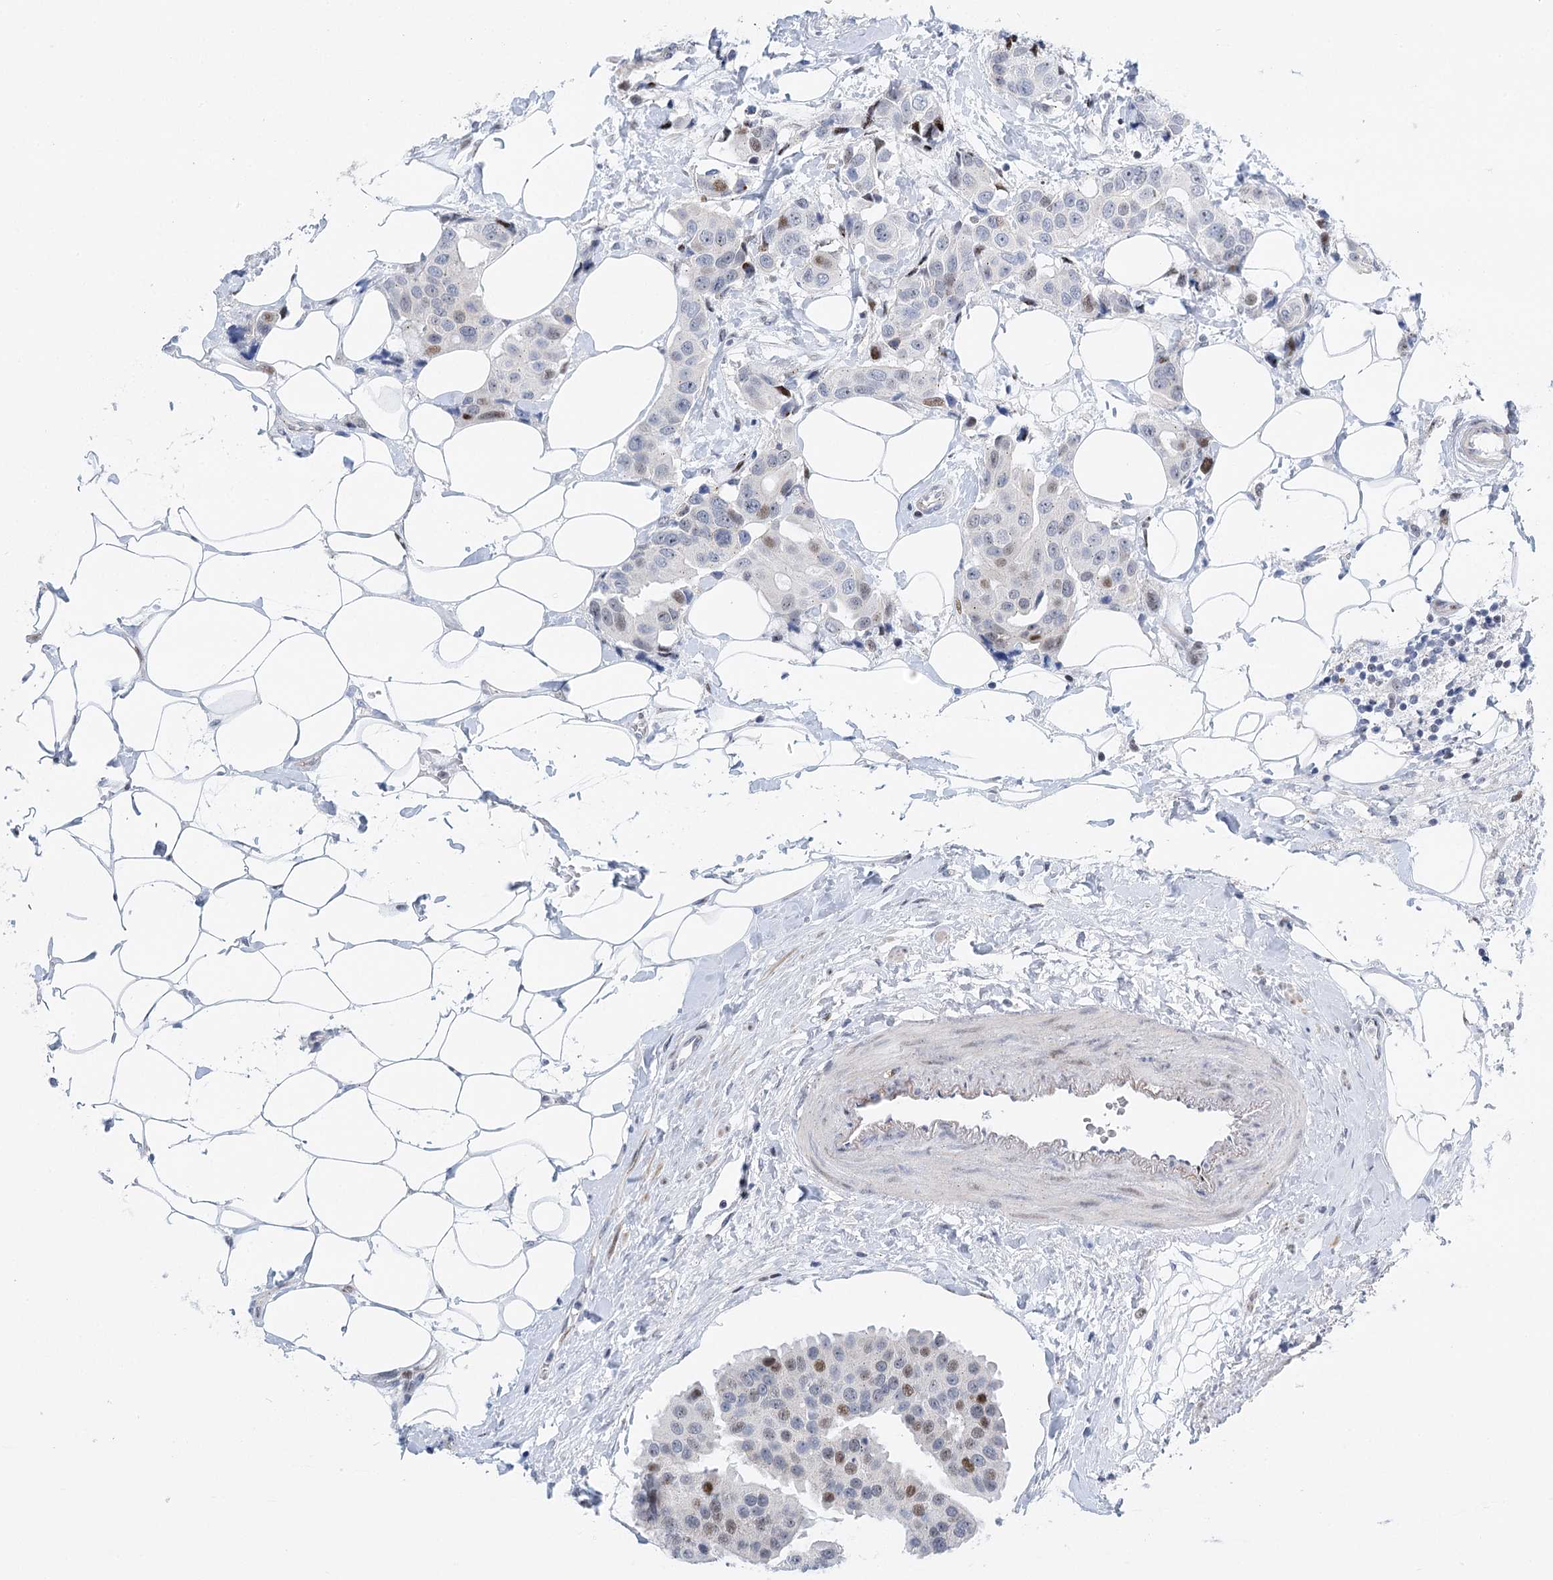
{"staining": {"intensity": "moderate", "quantity": "<25%", "location": "nuclear"}, "tissue": "breast cancer", "cell_type": "Tumor cells", "image_type": "cancer", "snomed": [{"axis": "morphology", "description": "Normal tissue, NOS"}, {"axis": "morphology", "description": "Duct carcinoma"}, {"axis": "topography", "description": "Breast"}], "caption": "There is low levels of moderate nuclear positivity in tumor cells of breast invasive ductal carcinoma, as demonstrated by immunohistochemical staining (brown color).", "gene": "CAMTA1", "patient": {"sex": "female", "age": 39}}